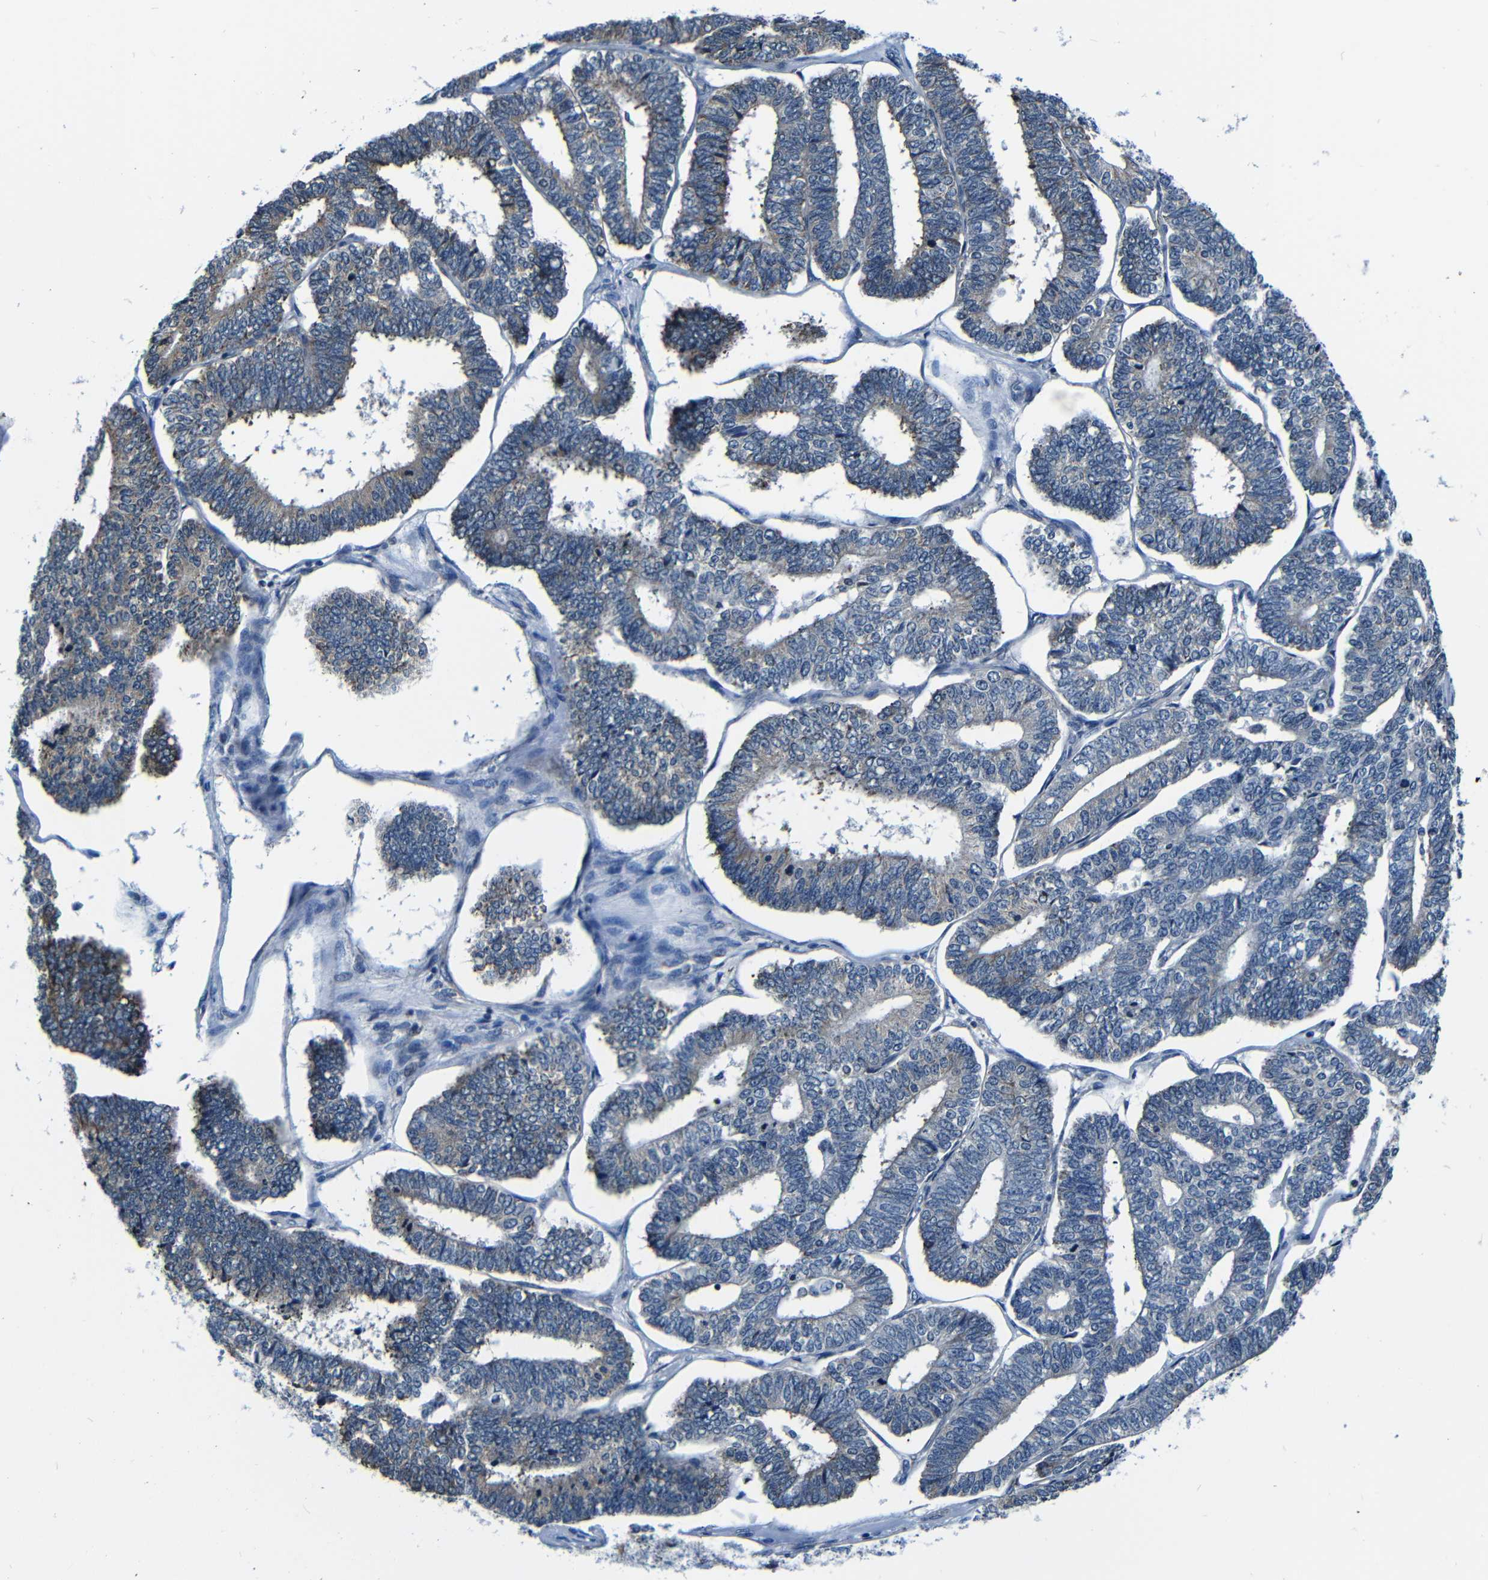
{"staining": {"intensity": "weak", "quantity": "25%-75%", "location": "cytoplasmic/membranous"}, "tissue": "endometrial cancer", "cell_type": "Tumor cells", "image_type": "cancer", "snomed": [{"axis": "morphology", "description": "Adenocarcinoma, NOS"}, {"axis": "topography", "description": "Endometrium"}], "caption": "Tumor cells reveal low levels of weak cytoplasmic/membranous staining in about 25%-75% of cells in endometrial cancer (adenocarcinoma).", "gene": "NCBP3", "patient": {"sex": "female", "age": 70}}